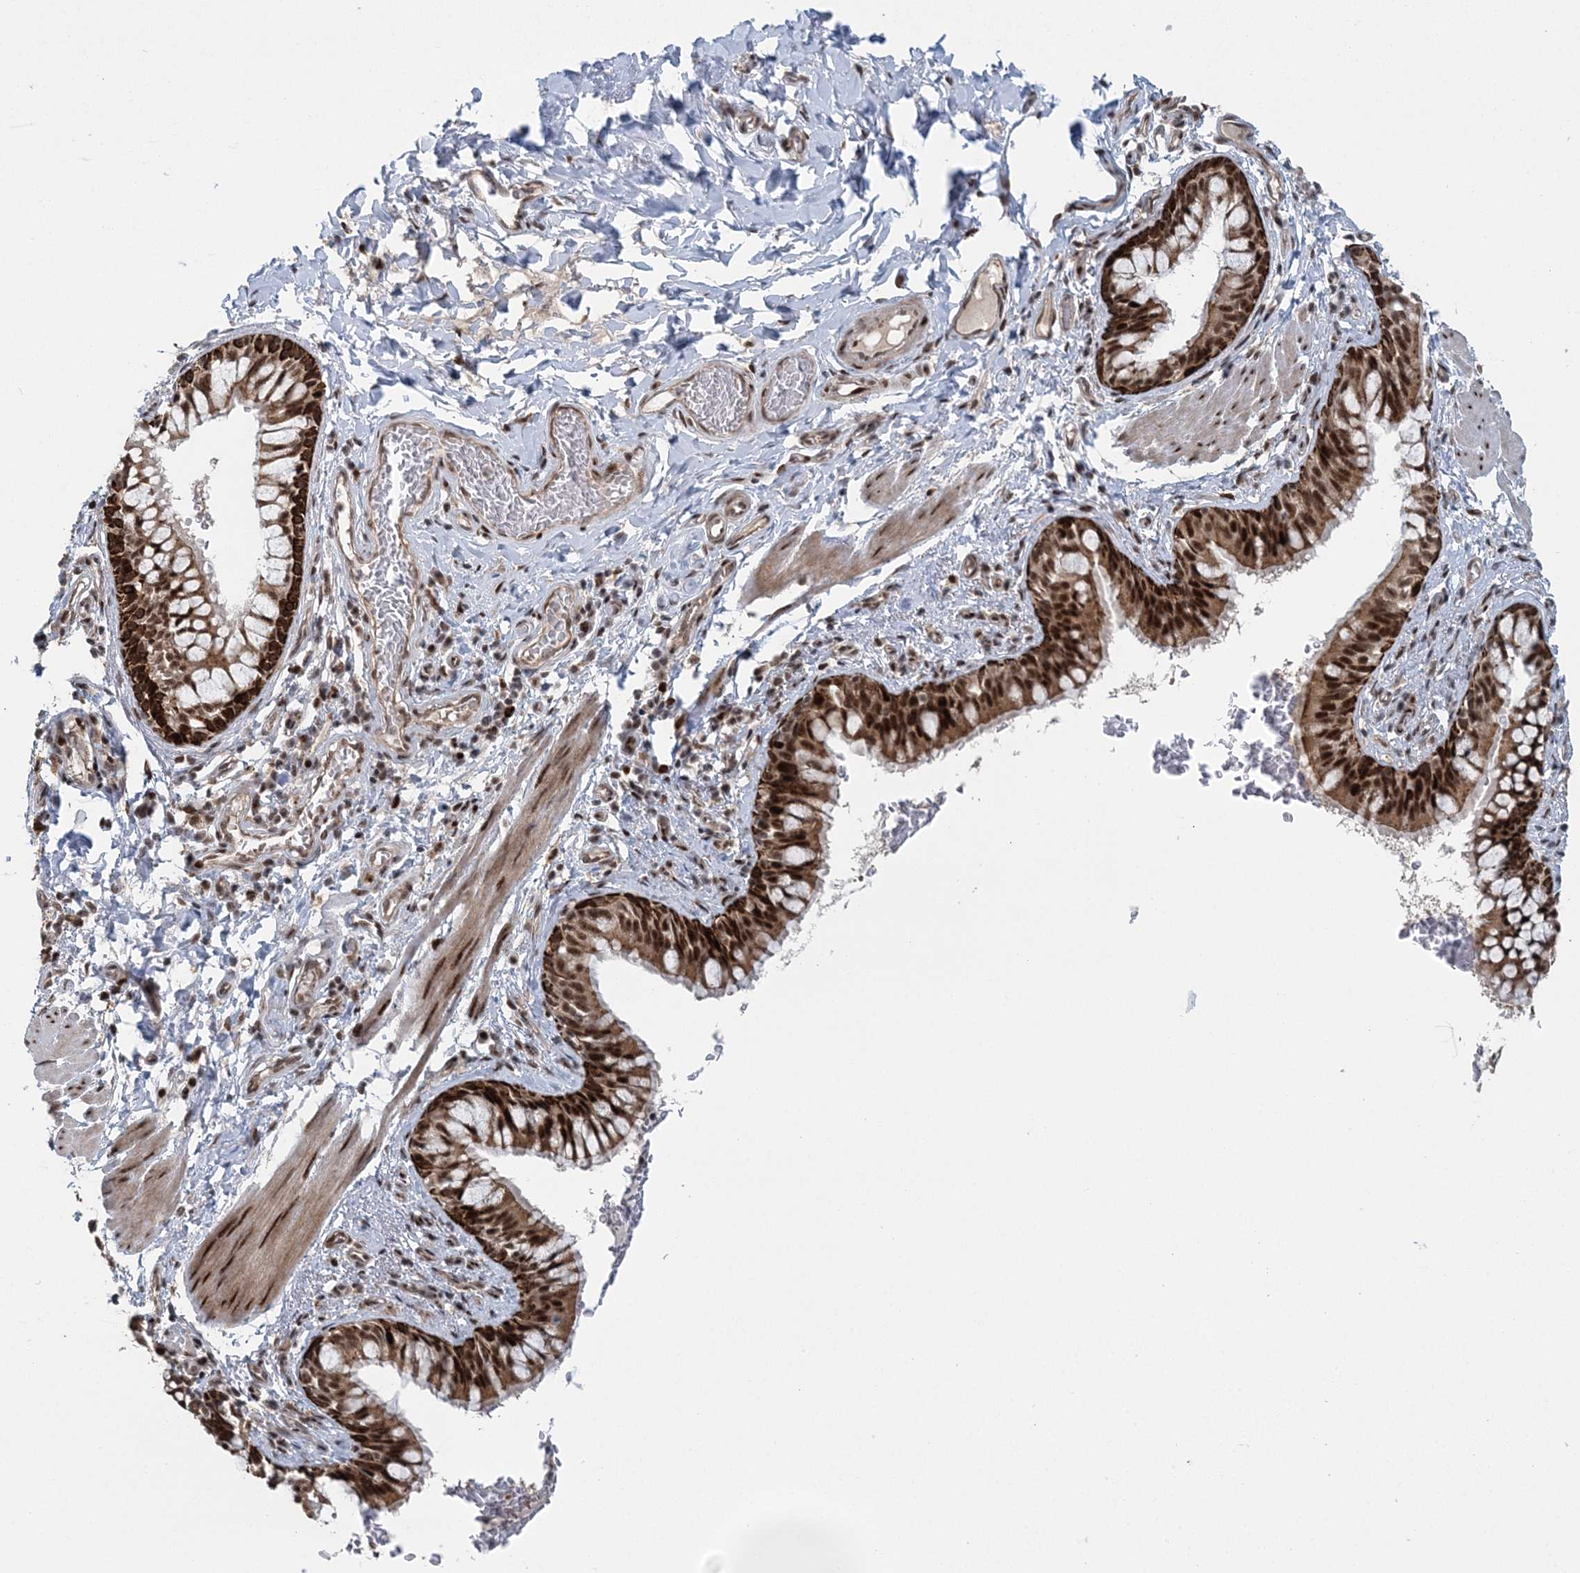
{"staining": {"intensity": "strong", "quantity": ">75%", "location": "cytoplasmic/membranous,nuclear"}, "tissue": "bronchus", "cell_type": "Respiratory epithelial cells", "image_type": "normal", "snomed": [{"axis": "morphology", "description": "Normal tissue, NOS"}, {"axis": "topography", "description": "Cartilage tissue"}, {"axis": "topography", "description": "Bronchus"}], "caption": "A high-resolution image shows immunohistochemistry staining of benign bronchus, which exhibits strong cytoplasmic/membranous,nuclear expression in about >75% of respiratory epithelial cells. (DAB IHC, brown staining for protein, blue staining for nuclei).", "gene": "CWC22", "patient": {"sex": "female", "age": 36}}